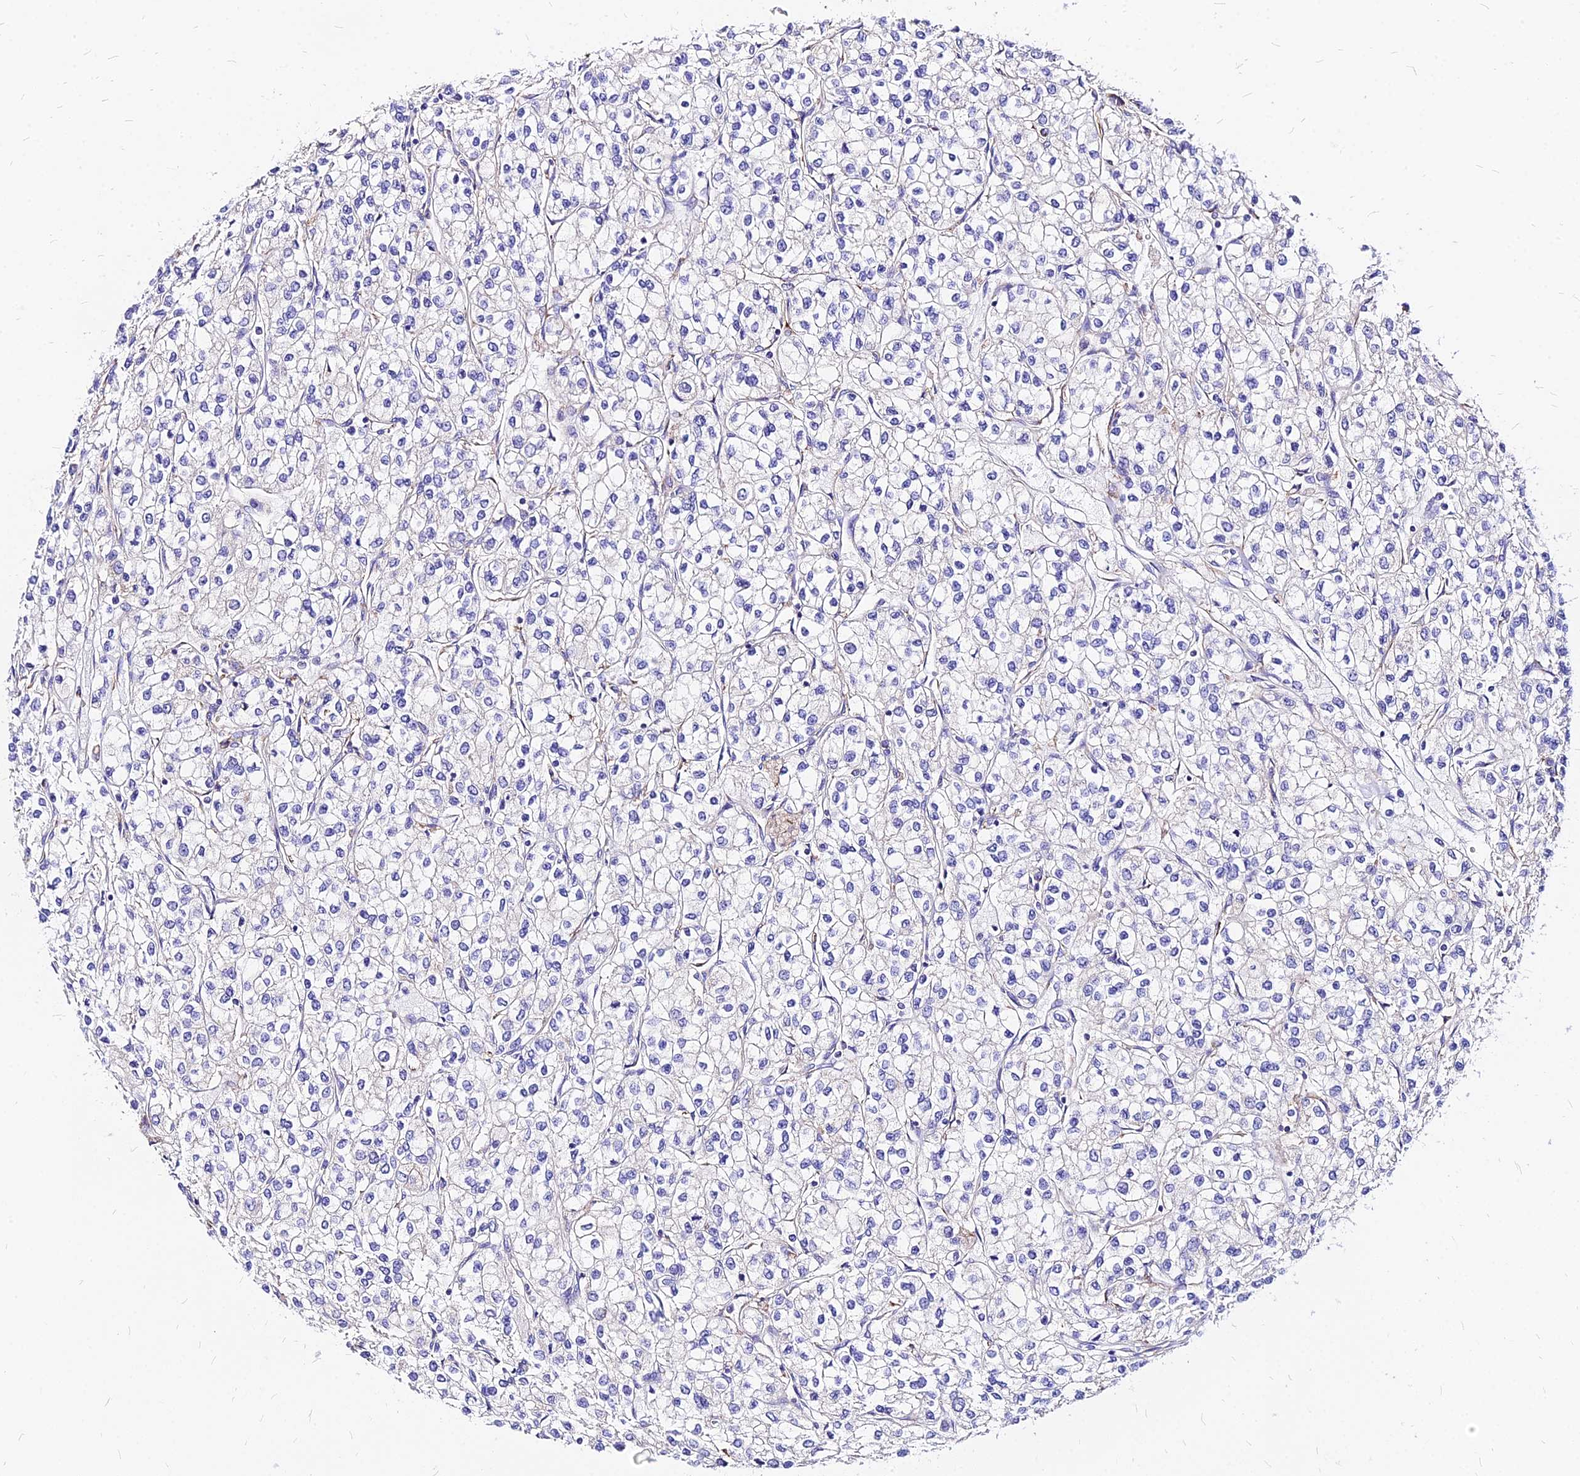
{"staining": {"intensity": "negative", "quantity": "none", "location": "none"}, "tissue": "renal cancer", "cell_type": "Tumor cells", "image_type": "cancer", "snomed": [{"axis": "morphology", "description": "Adenocarcinoma, NOS"}, {"axis": "topography", "description": "Kidney"}], "caption": "Immunohistochemistry histopathology image of neoplastic tissue: renal cancer (adenocarcinoma) stained with DAB (3,3'-diaminobenzidine) reveals no significant protein expression in tumor cells.", "gene": "RPL19", "patient": {"sex": "male", "age": 80}}